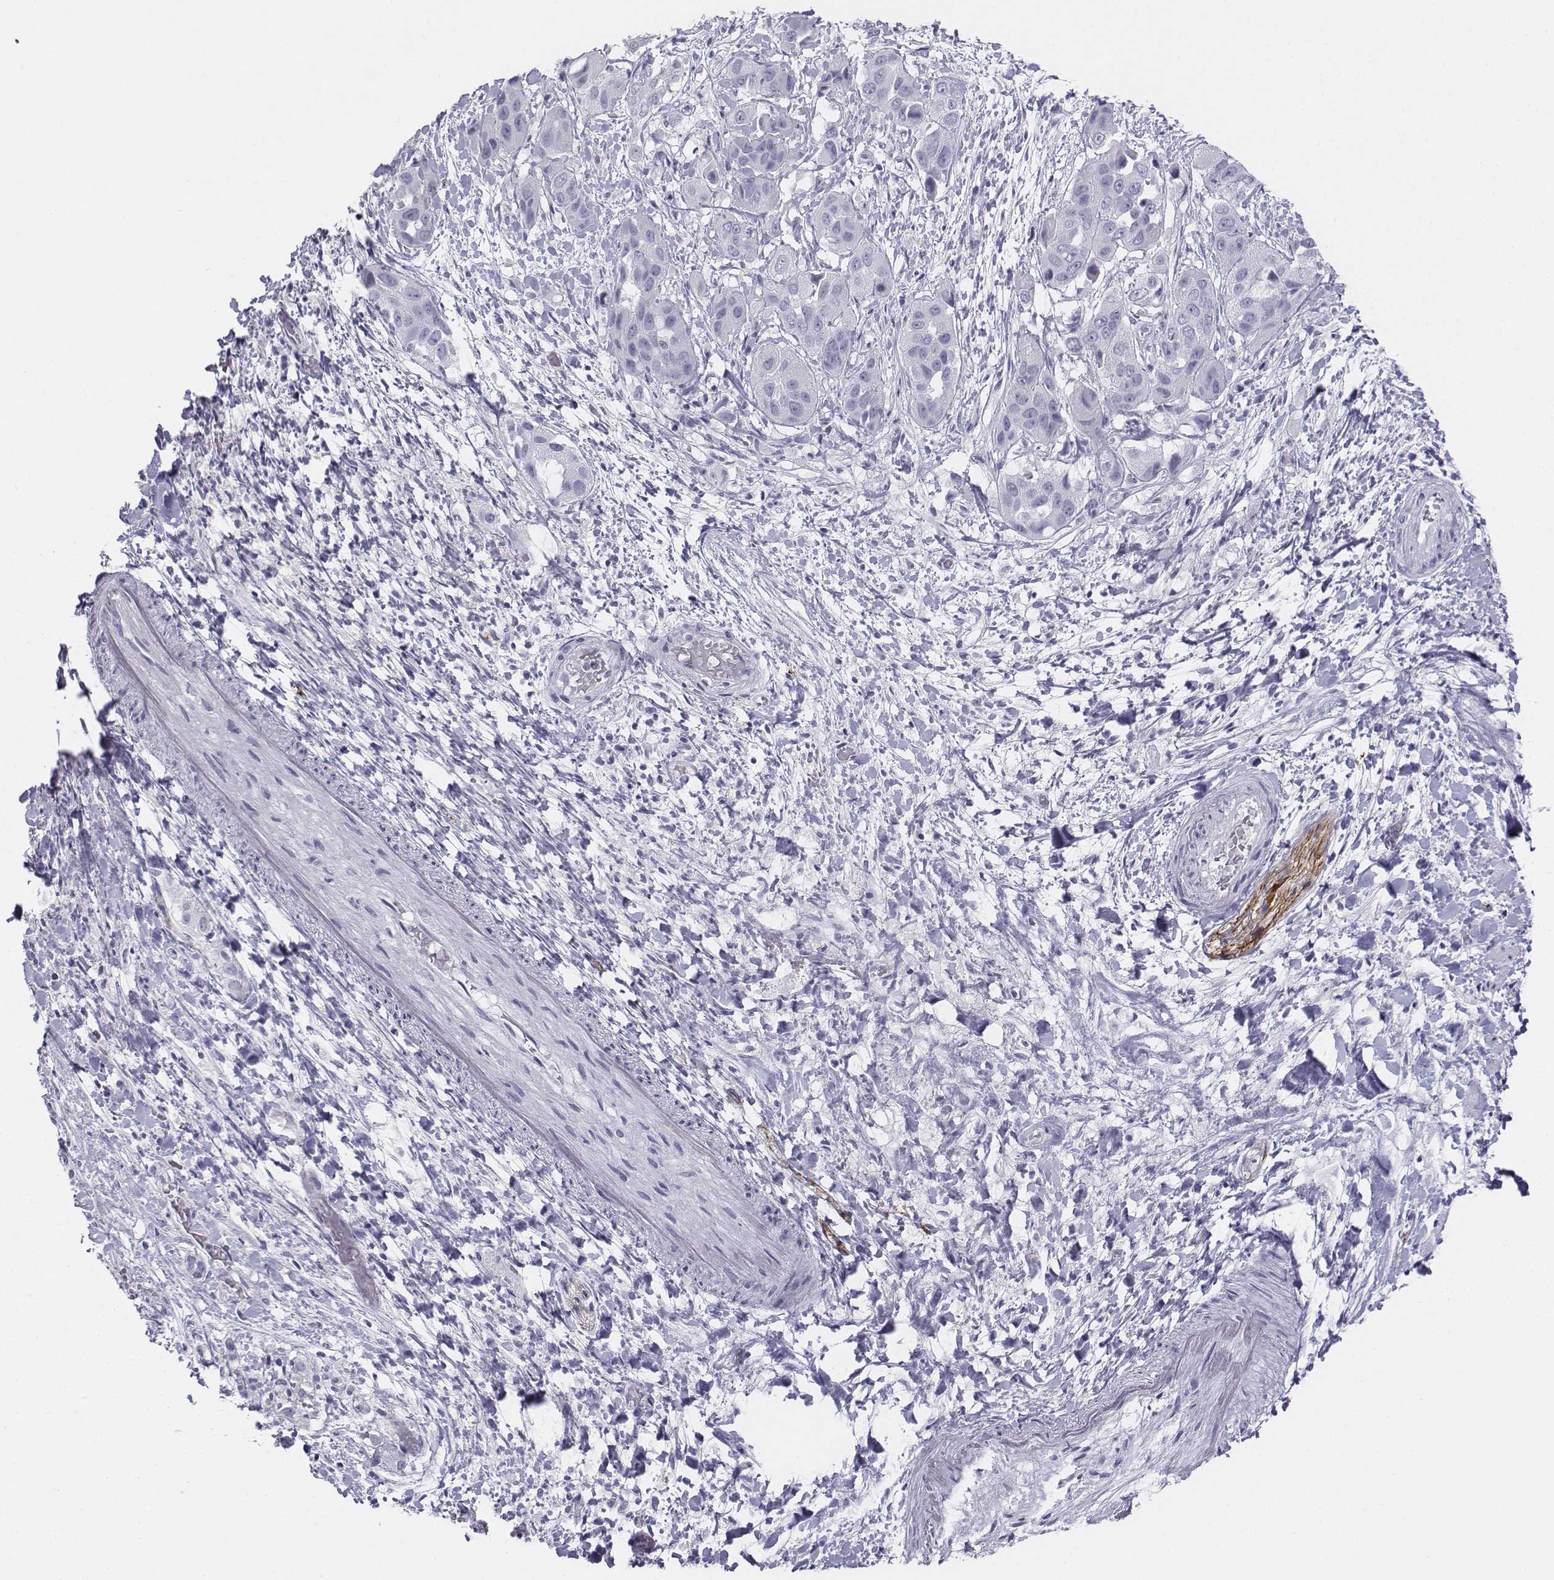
{"staining": {"intensity": "negative", "quantity": "none", "location": "none"}, "tissue": "liver cancer", "cell_type": "Tumor cells", "image_type": "cancer", "snomed": [{"axis": "morphology", "description": "Cholangiocarcinoma"}, {"axis": "topography", "description": "Liver"}], "caption": "The image shows no significant positivity in tumor cells of liver cancer (cholangiocarcinoma).", "gene": "TH", "patient": {"sex": "female", "age": 52}}